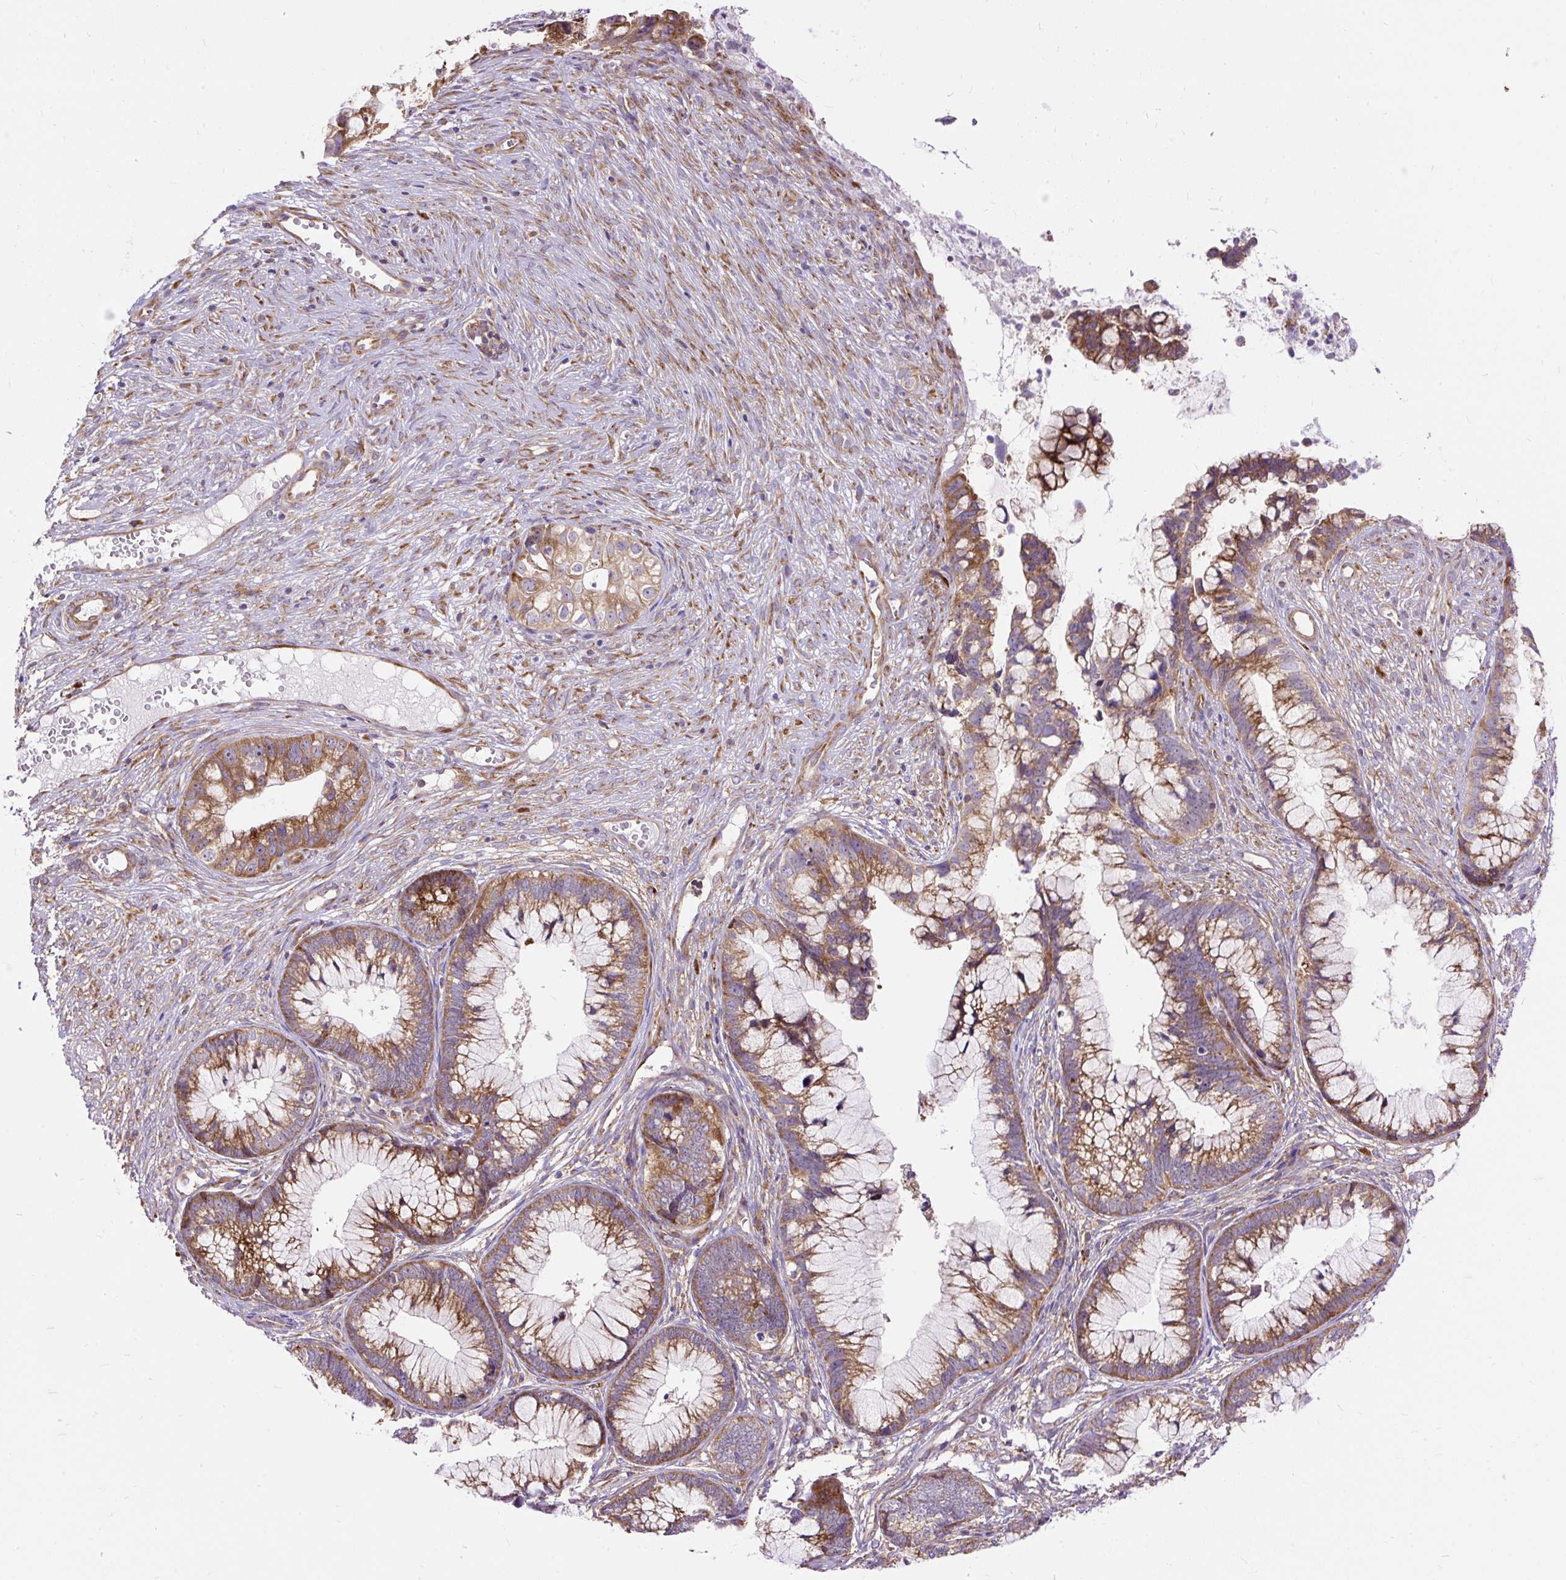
{"staining": {"intensity": "moderate", "quantity": ">75%", "location": "cytoplasmic/membranous"}, "tissue": "cervical cancer", "cell_type": "Tumor cells", "image_type": "cancer", "snomed": [{"axis": "morphology", "description": "Adenocarcinoma, NOS"}, {"axis": "topography", "description": "Cervix"}], "caption": "The immunohistochemical stain labels moderate cytoplasmic/membranous expression in tumor cells of cervical adenocarcinoma tissue.", "gene": "RPS5", "patient": {"sex": "female", "age": 44}}